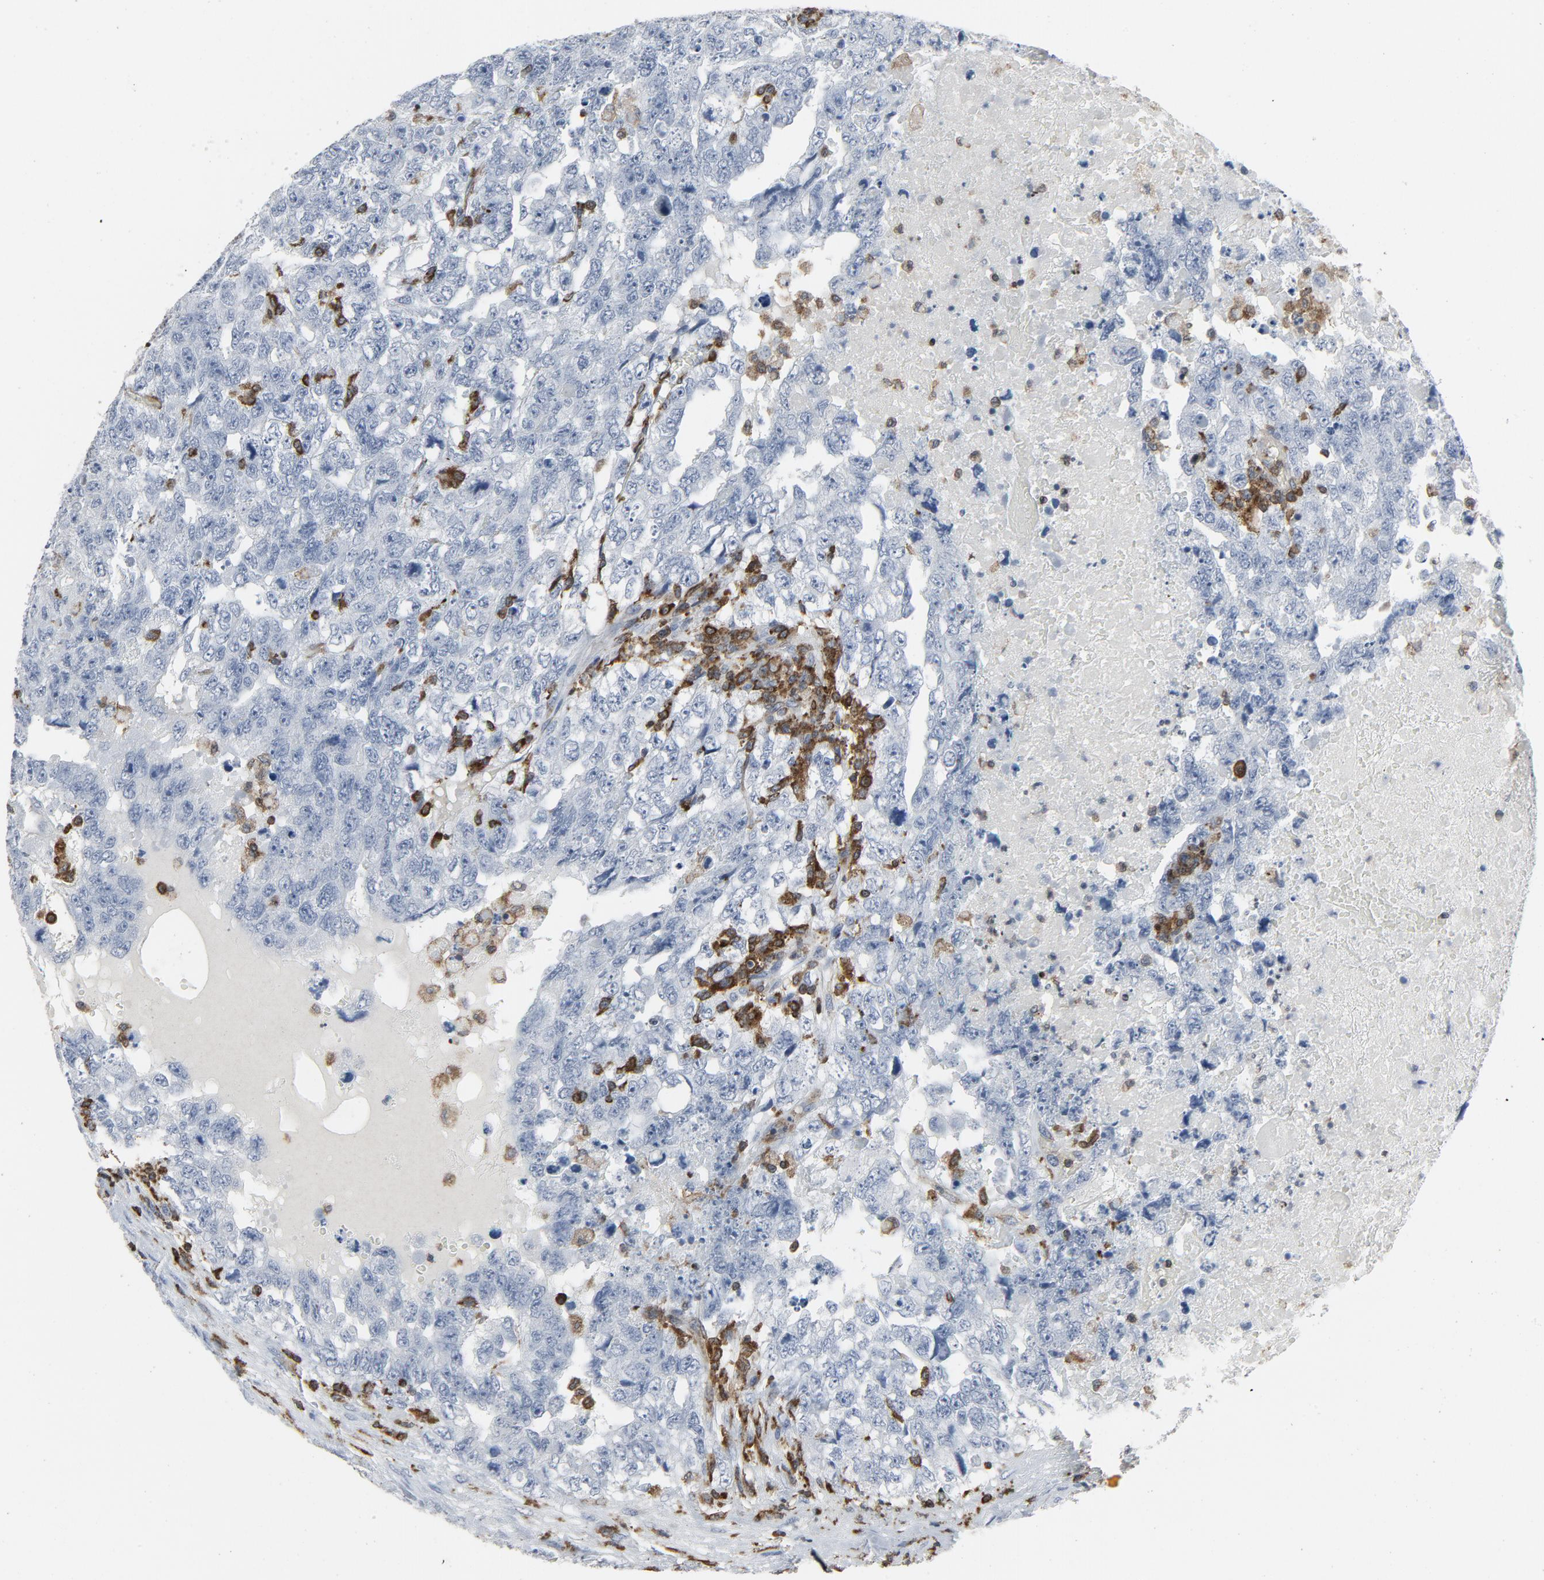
{"staining": {"intensity": "negative", "quantity": "none", "location": "none"}, "tissue": "testis cancer", "cell_type": "Tumor cells", "image_type": "cancer", "snomed": [{"axis": "morphology", "description": "Carcinoma, Embryonal, NOS"}, {"axis": "topography", "description": "Testis"}], "caption": "Tumor cells show no significant positivity in testis cancer. Brightfield microscopy of immunohistochemistry (IHC) stained with DAB (brown) and hematoxylin (blue), captured at high magnification.", "gene": "LCP2", "patient": {"sex": "male", "age": 36}}